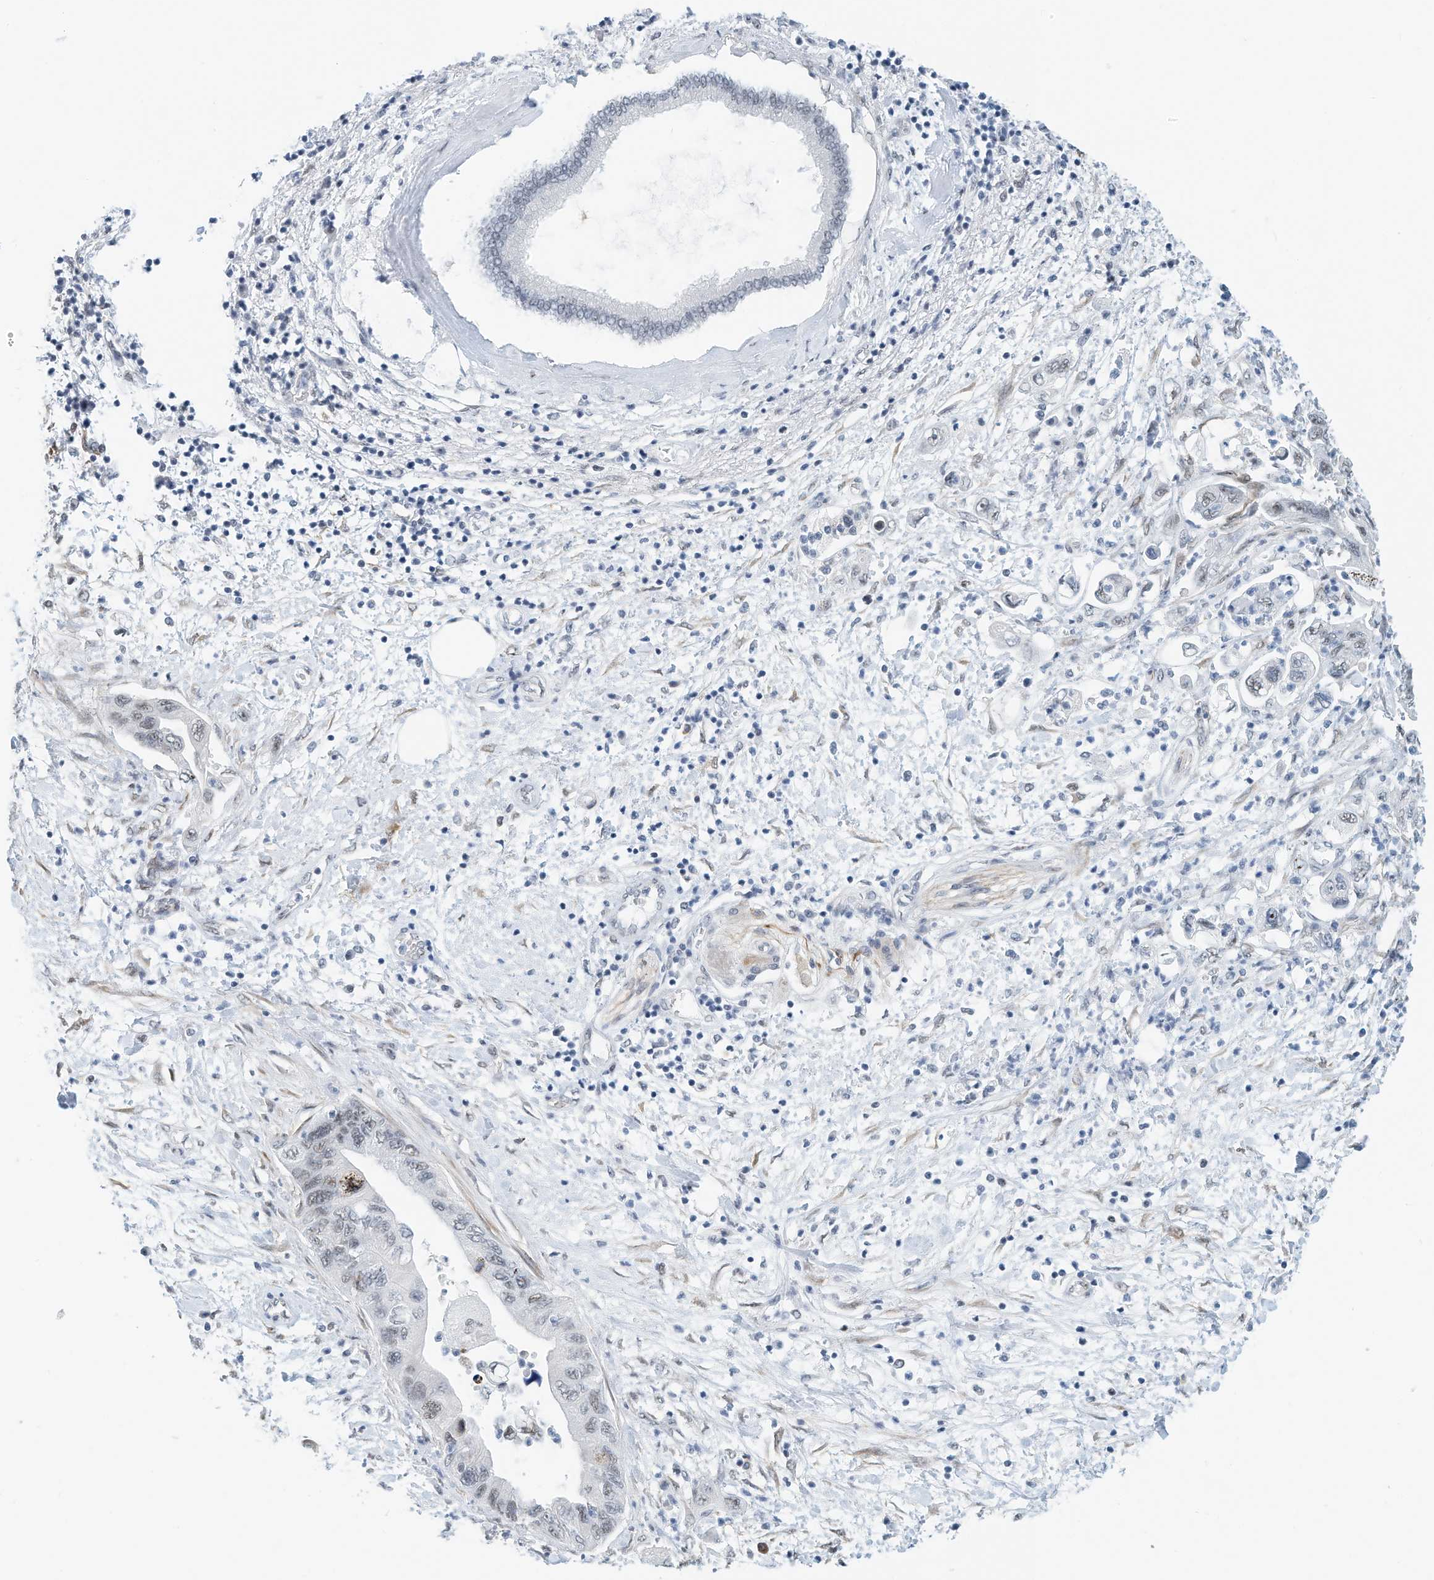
{"staining": {"intensity": "negative", "quantity": "none", "location": "none"}, "tissue": "pancreatic cancer", "cell_type": "Tumor cells", "image_type": "cancer", "snomed": [{"axis": "morphology", "description": "Adenocarcinoma, NOS"}, {"axis": "topography", "description": "Pancreas"}], "caption": "Immunohistochemistry micrograph of human pancreatic cancer stained for a protein (brown), which reveals no expression in tumor cells.", "gene": "ARHGAP28", "patient": {"sex": "female", "age": 73}}